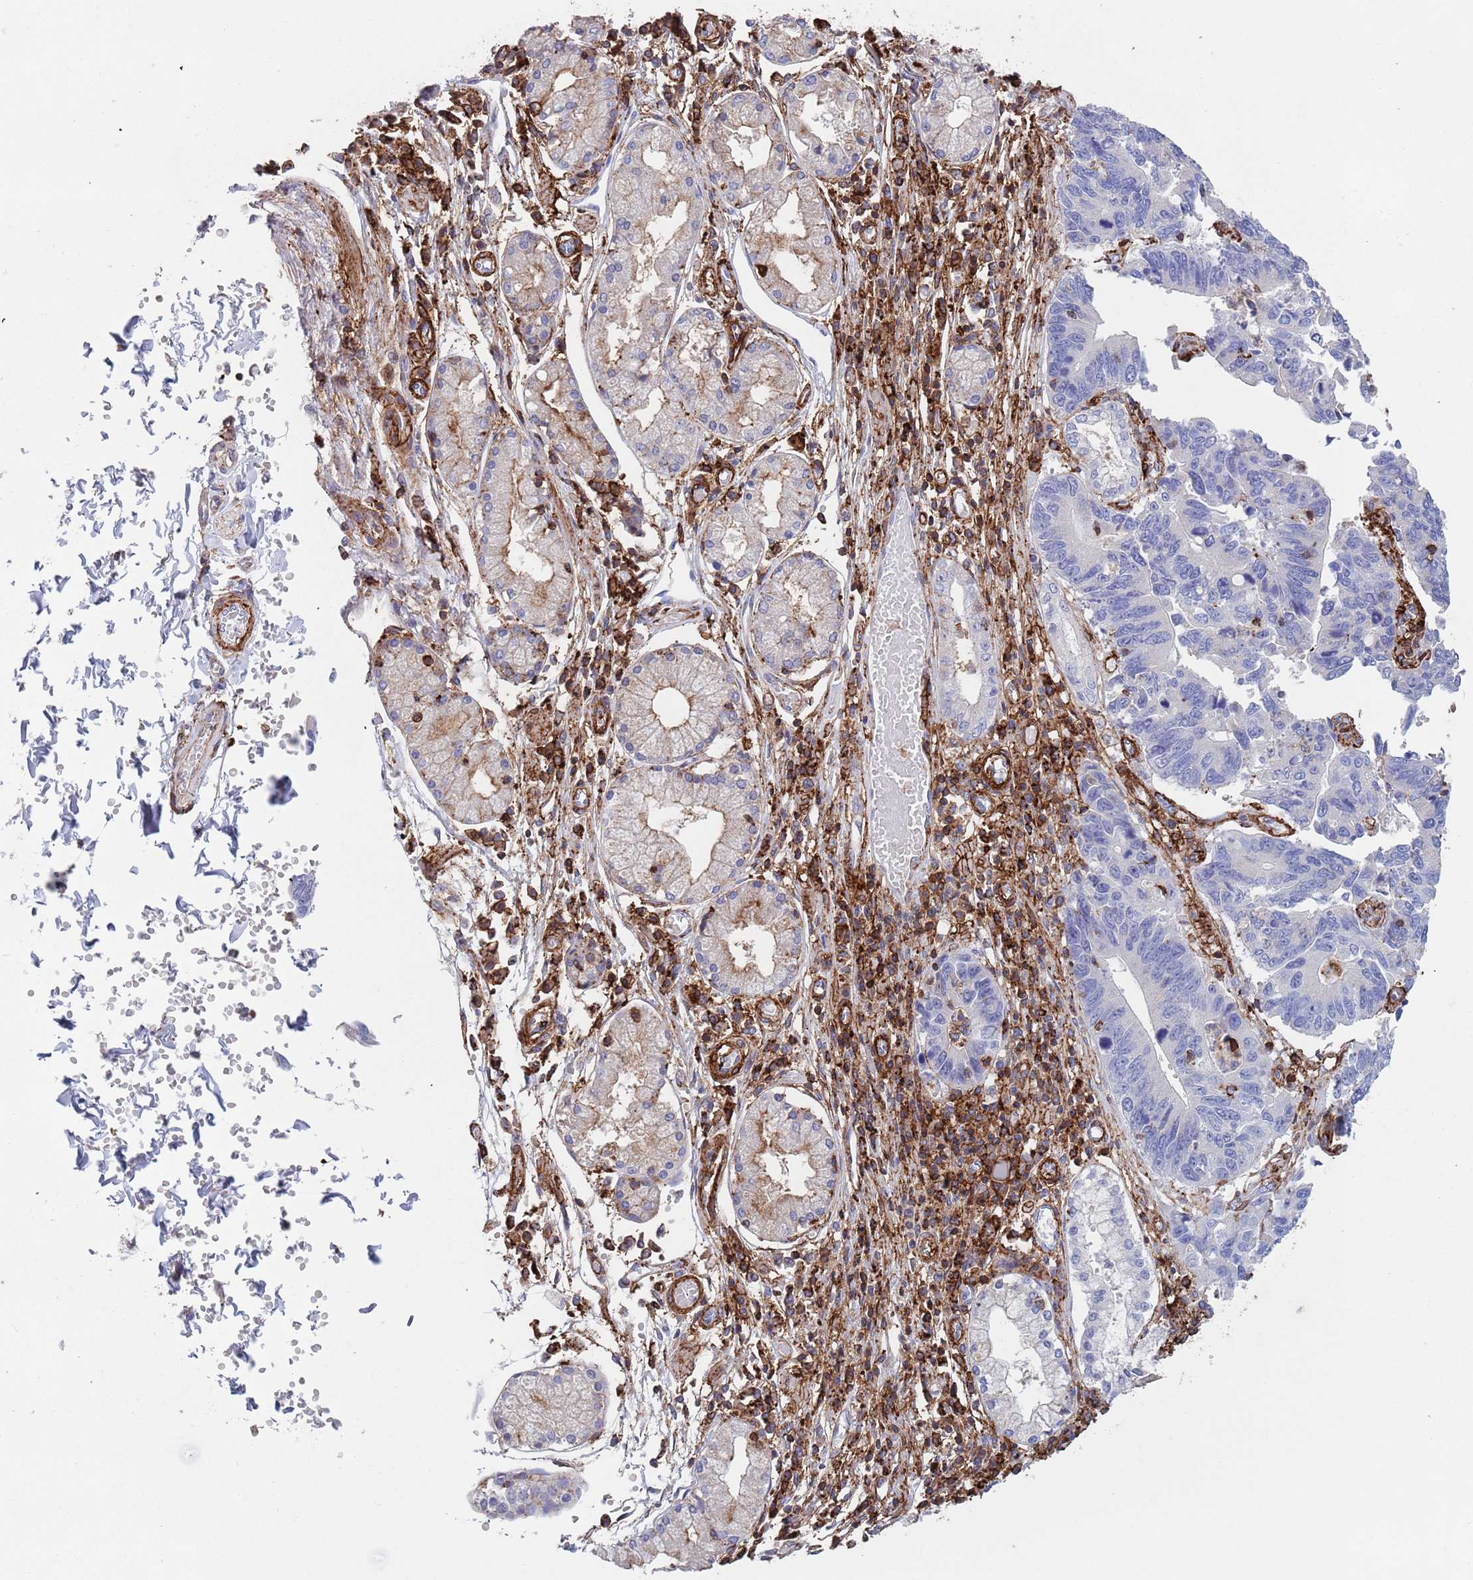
{"staining": {"intensity": "negative", "quantity": "none", "location": "none"}, "tissue": "stomach cancer", "cell_type": "Tumor cells", "image_type": "cancer", "snomed": [{"axis": "morphology", "description": "Adenocarcinoma, NOS"}, {"axis": "topography", "description": "Stomach"}], "caption": "Tumor cells are negative for protein expression in human stomach adenocarcinoma. (Stains: DAB (3,3'-diaminobenzidine) immunohistochemistry (IHC) with hematoxylin counter stain, Microscopy: brightfield microscopy at high magnification).", "gene": "RNF144A", "patient": {"sex": "male", "age": 59}}